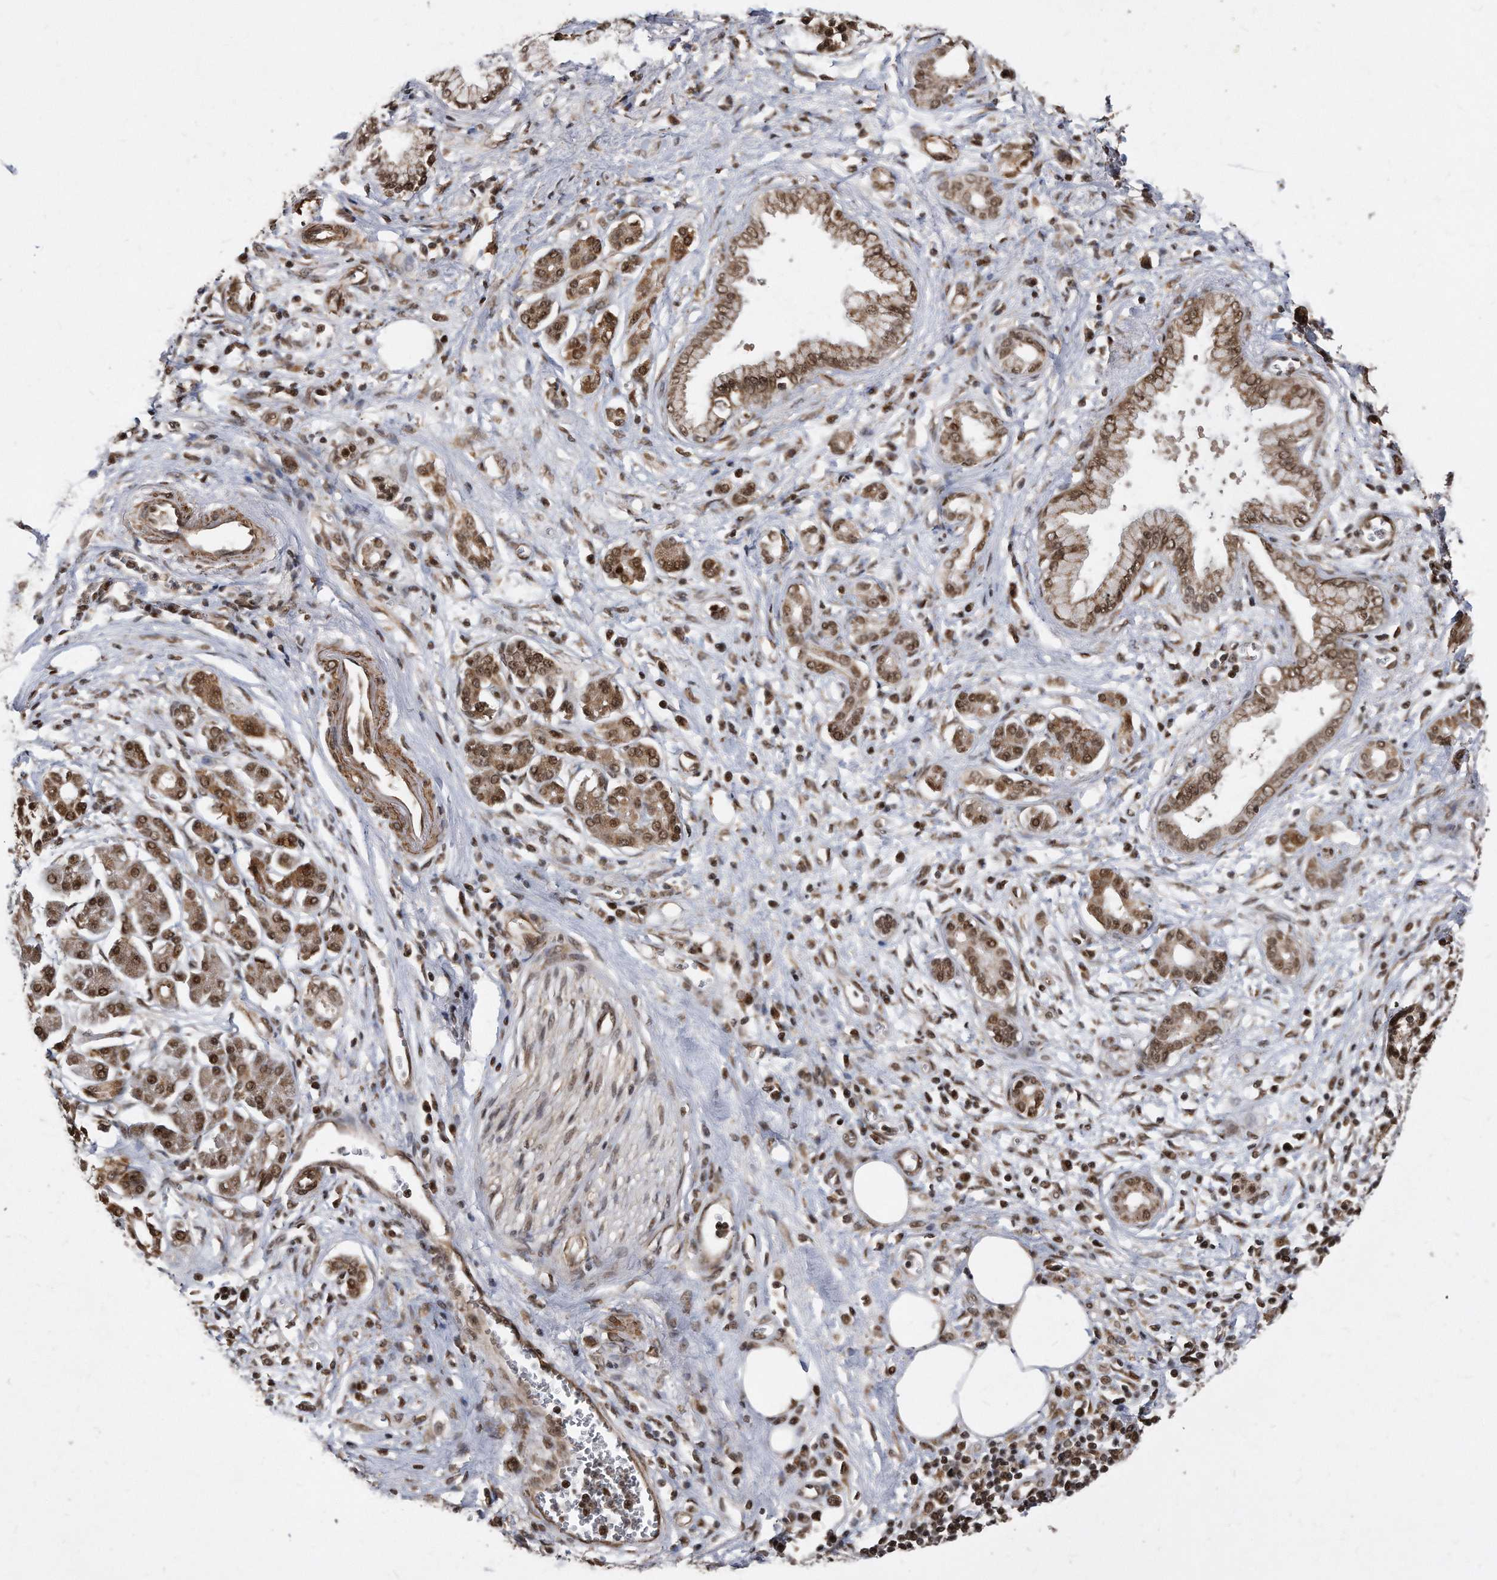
{"staining": {"intensity": "moderate", "quantity": ">75%", "location": "cytoplasmic/membranous,nuclear"}, "tissue": "pancreatic cancer", "cell_type": "Tumor cells", "image_type": "cancer", "snomed": [{"axis": "morphology", "description": "Adenocarcinoma, NOS"}, {"axis": "topography", "description": "Pancreas"}], "caption": "A photomicrograph of human pancreatic cancer (adenocarcinoma) stained for a protein displays moderate cytoplasmic/membranous and nuclear brown staining in tumor cells.", "gene": "DUSP22", "patient": {"sex": "male", "age": 78}}